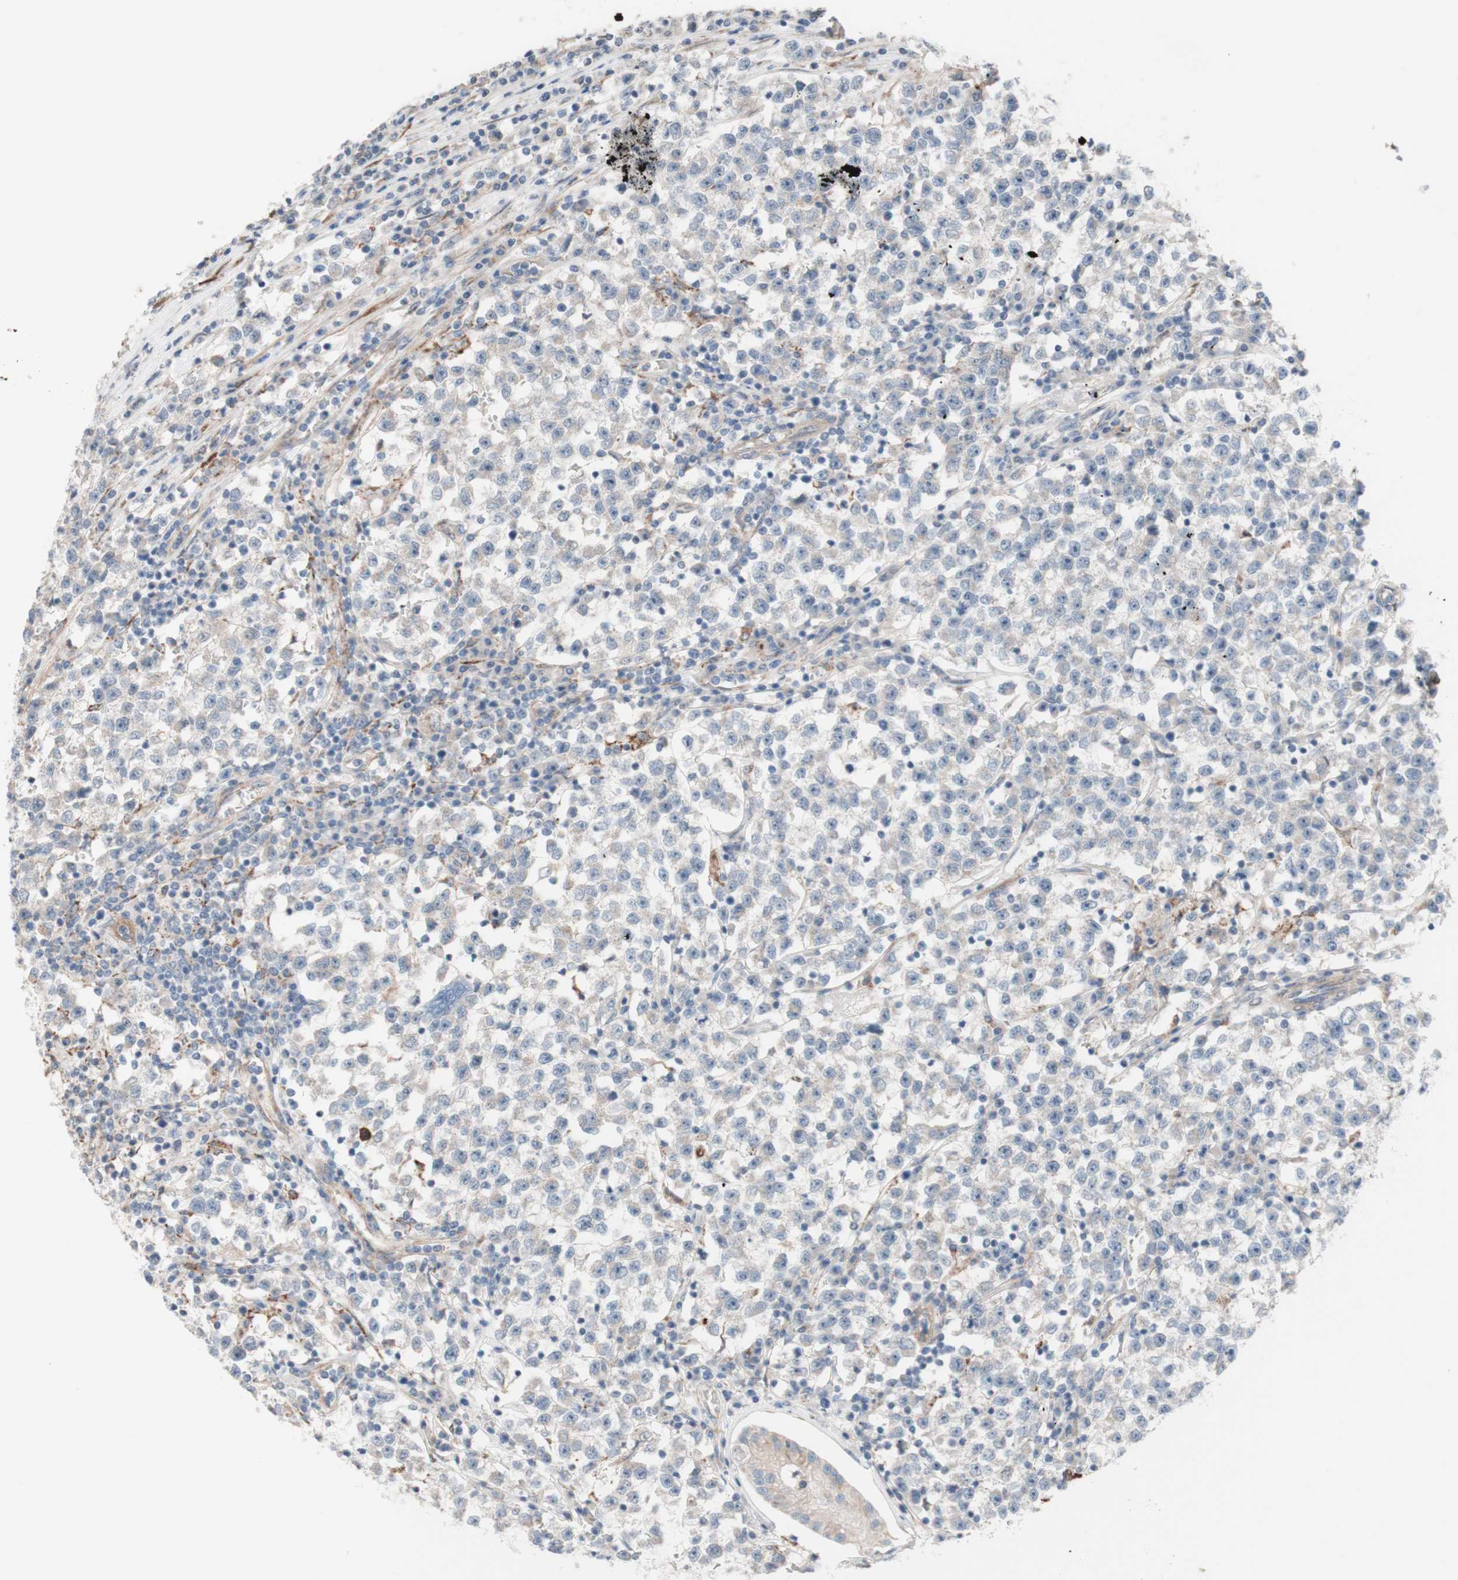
{"staining": {"intensity": "weak", "quantity": ">75%", "location": "cytoplasmic/membranous"}, "tissue": "testis cancer", "cell_type": "Tumor cells", "image_type": "cancer", "snomed": [{"axis": "morphology", "description": "Seminoma, NOS"}, {"axis": "topography", "description": "Testis"}], "caption": "The image shows staining of testis seminoma, revealing weak cytoplasmic/membranous protein expression (brown color) within tumor cells.", "gene": "CNN3", "patient": {"sex": "male", "age": 22}}